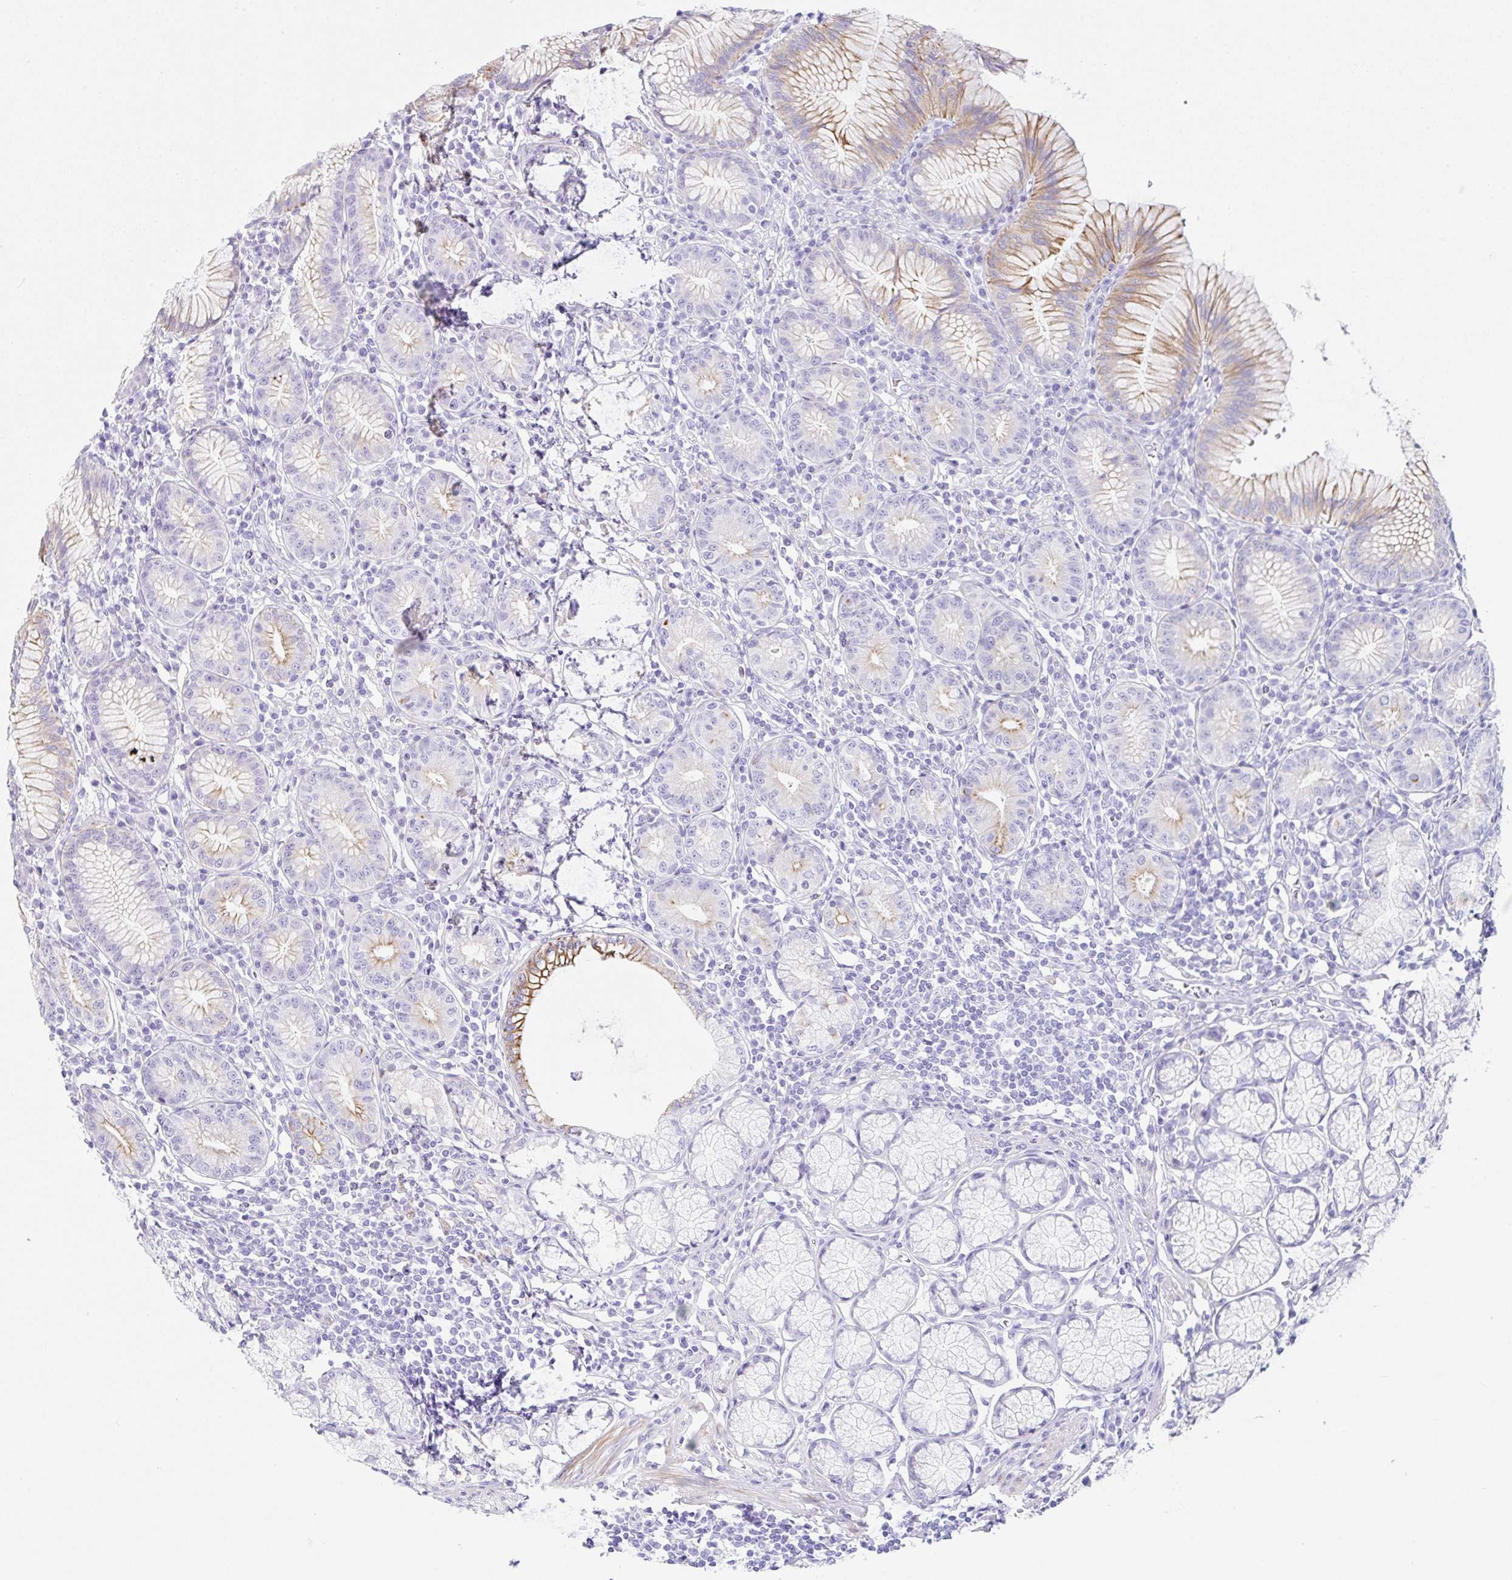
{"staining": {"intensity": "strong", "quantity": "<25%", "location": "cytoplasmic/membranous"}, "tissue": "stomach", "cell_type": "Glandular cells", "image_type": "normal", "snomed": [{"axis": "morphology", "description": "Normal tissue, NOS"}, {"axis": "topography", "description": "Stomach"}], "caption": "Strong cytoplasmic/membranous protein positivity is present in about <25% of glandular cells in stomach. (DAB IHC with brightfield microscopy, high magnification).", "gene": "CLDND2", "patient": {"sex": "male", "age": 55}}